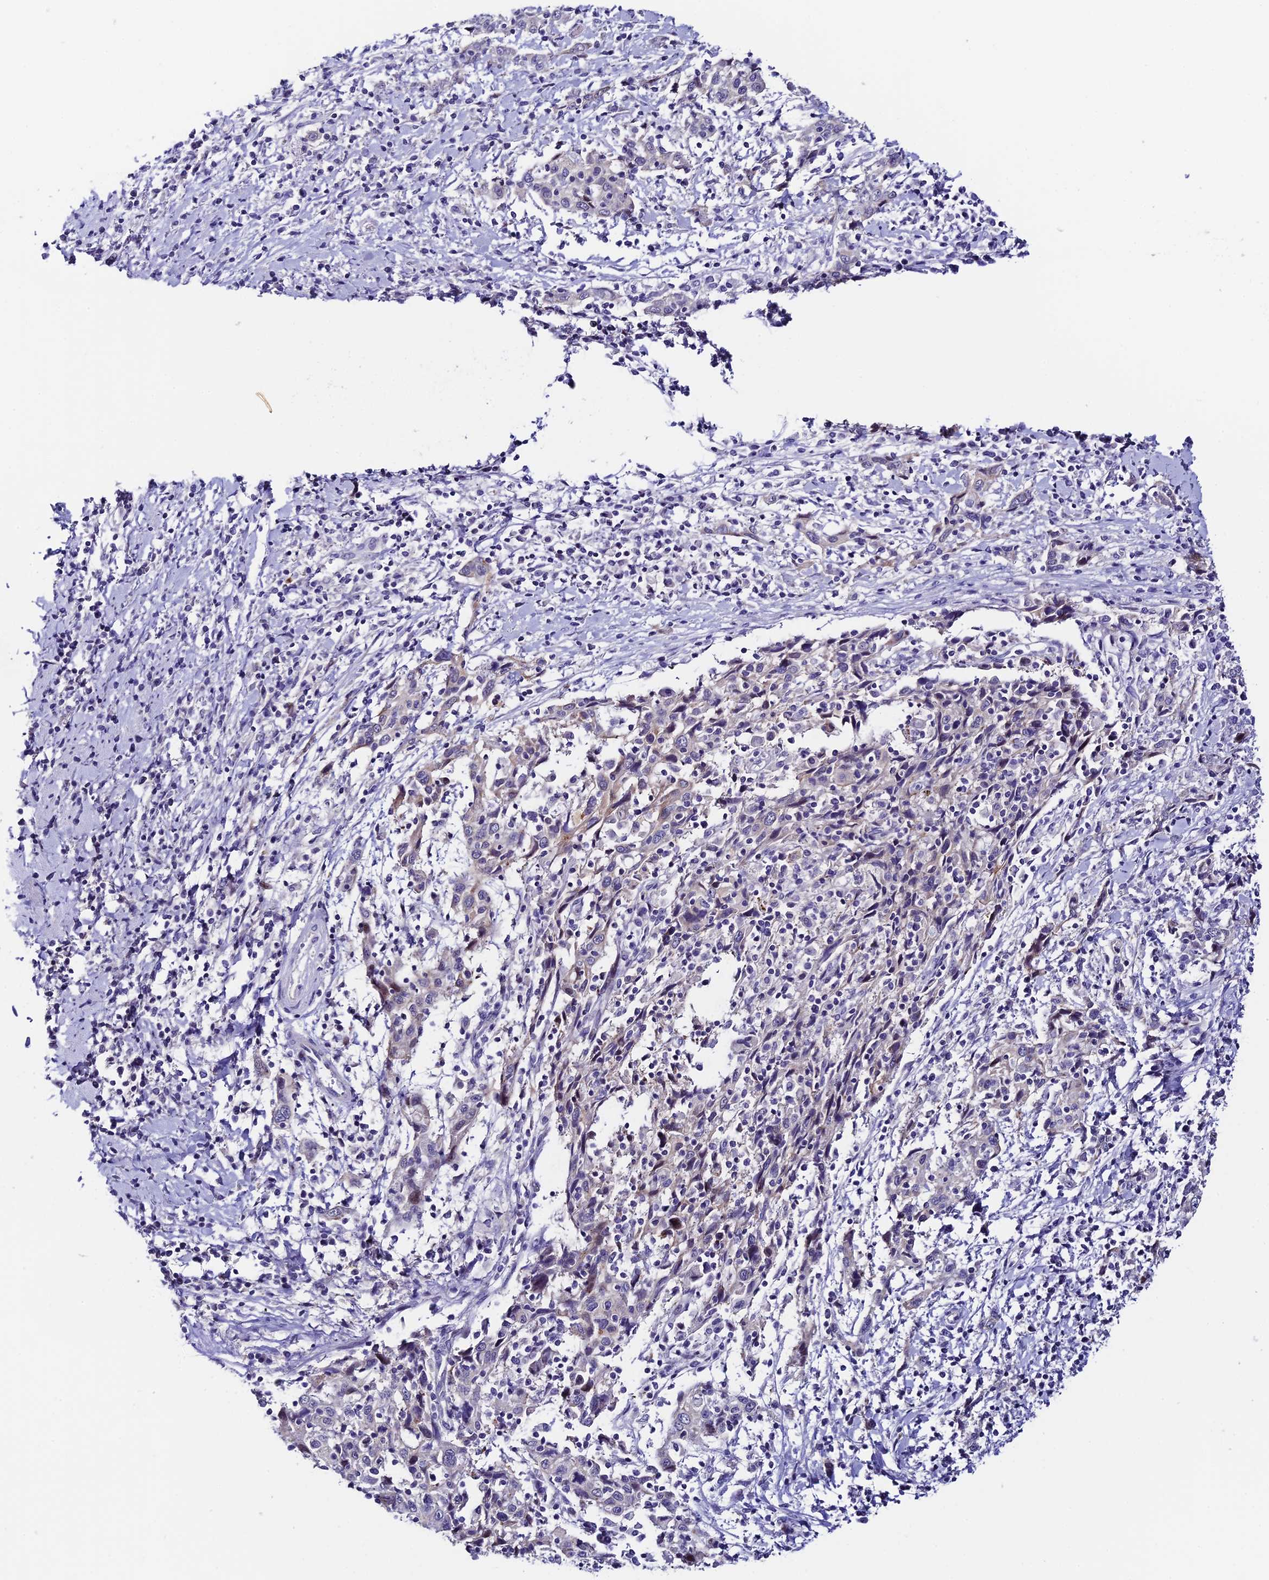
{"staining": {"intensity": "negative", "quantity": "none", "location": "none"}, "tissue": "cervical cancer", "cell_type": "Tumor cells", "image_type": "cancer", "snomed": [{"axis": "morphology", "description": "Squamous cell carcinoma, NOS"}, {"axis": "topography", "description": "Cervix"}], "caption": "Immunohistochemical staining of cervical squamous cell carcinoma displays no significant positivity in tumor cells. The staining is performed using DAB (3,3'-diaminobenzidine) brown chromogen with nuclei counter-stained in using hematoxylin.", "gene": "RASGEF1B", "patient": {"sex": "female", "age": 46}}